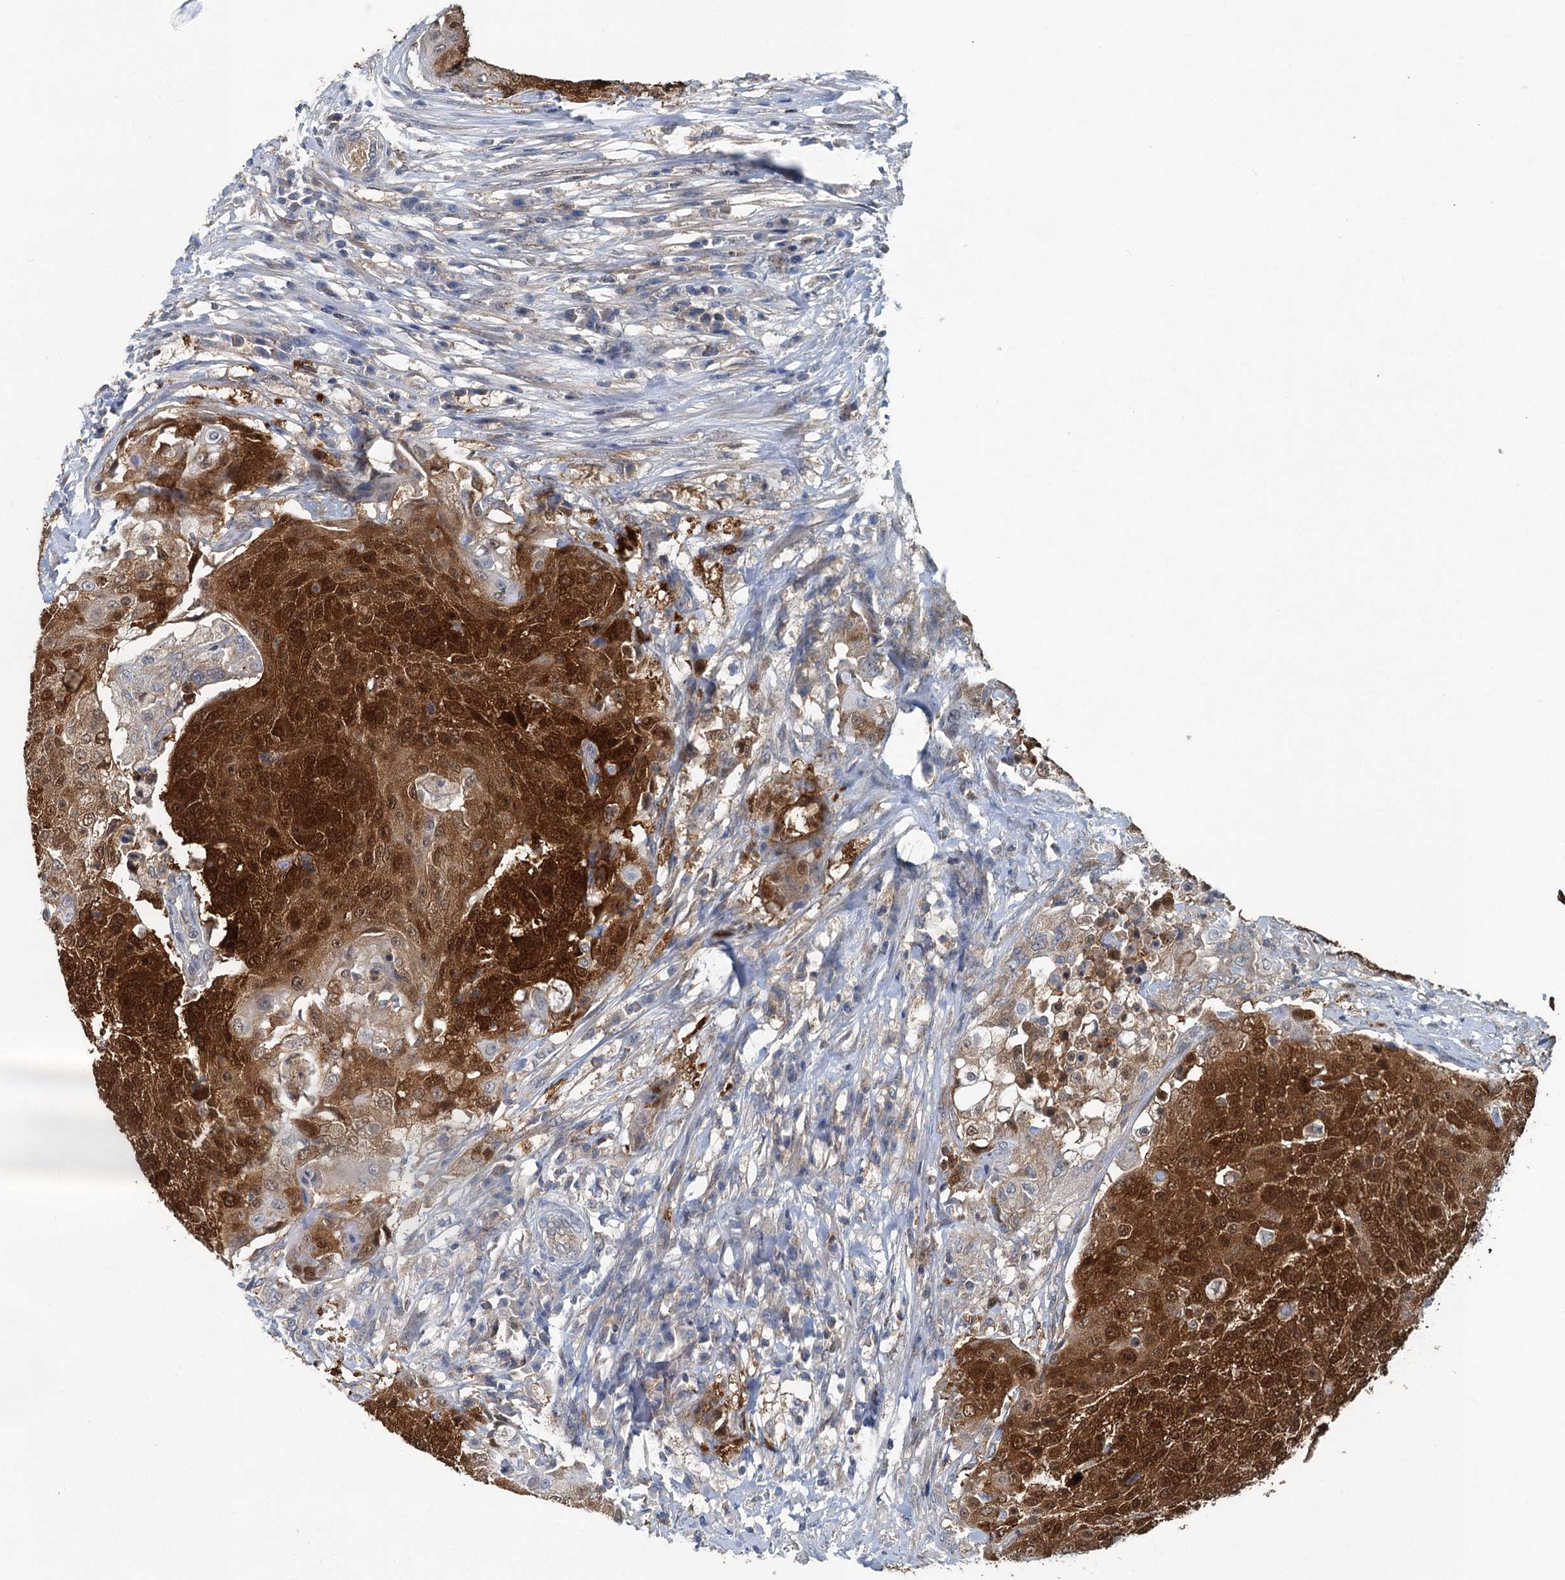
{"staining": {"intensity": "strong", "quantity": ">75%", "location": "cytoplasmic/membranous,nuclear"}, "tissue": "urothelial cancer", "cell_type": "Tumor cells", "image_type": "cancer", "snomed": [{"axis": "morphology", "description": "Urothelial carcinoma, High grade"}, {"axis": "topography", "description": "Urinary bladder"}], "caption": "Human urothelial cancer stained with a protein marker reveals strong staining in tumor cells.", "gene": "GCLM", "patient": {"sex": "female", "age": 63}}